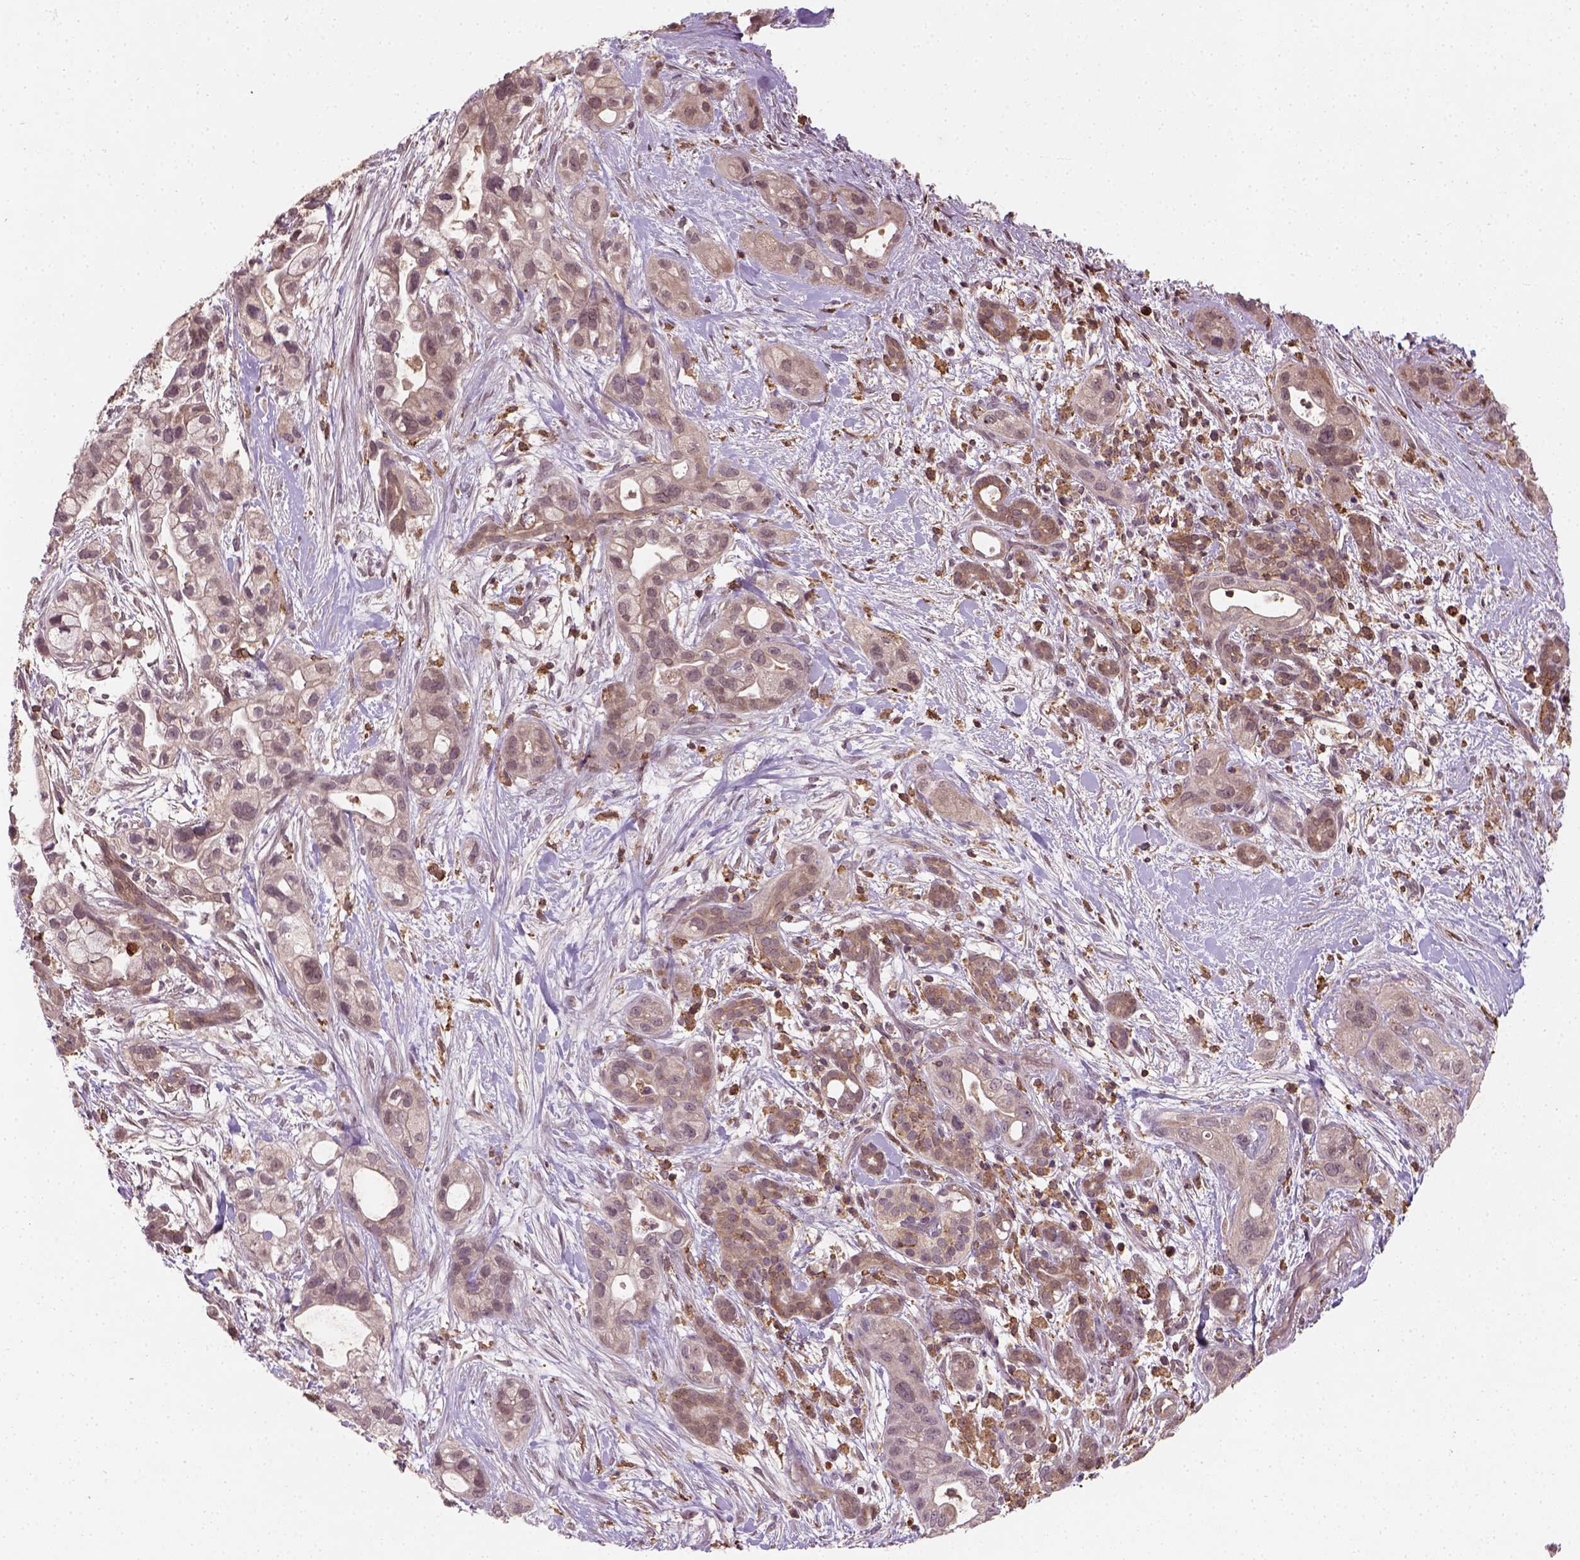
{"staining": {"intensity": "weak", "quantity": "25%-75%", "location": "cytoplasmic/membranous"}, "tissue": "pancreatic cancer", "cell_type": "Tumor cells", "image_type": "cancer", "snomed": [{"axis": "morphology", "description": "Adenocarcinoma, NOS"}, {"axis": "topography", "description": "Pancreas"}], "caption": "IHC staining of pancreatic adenocarcinoma, which demonstrates low levels of weak cytoplasmic/membranous positivity in about 25%-75% of tumor cells indicating weak cytoplasmic/membranous protein expression. The staining was performed using DAB (3,3'-diaminobenzidine) (brown) for protein detection and nuclei were counterstained in hematoxylin (blue).", "gene": "CAMKK1", "patient": {"sex": "male", "age": 44}}